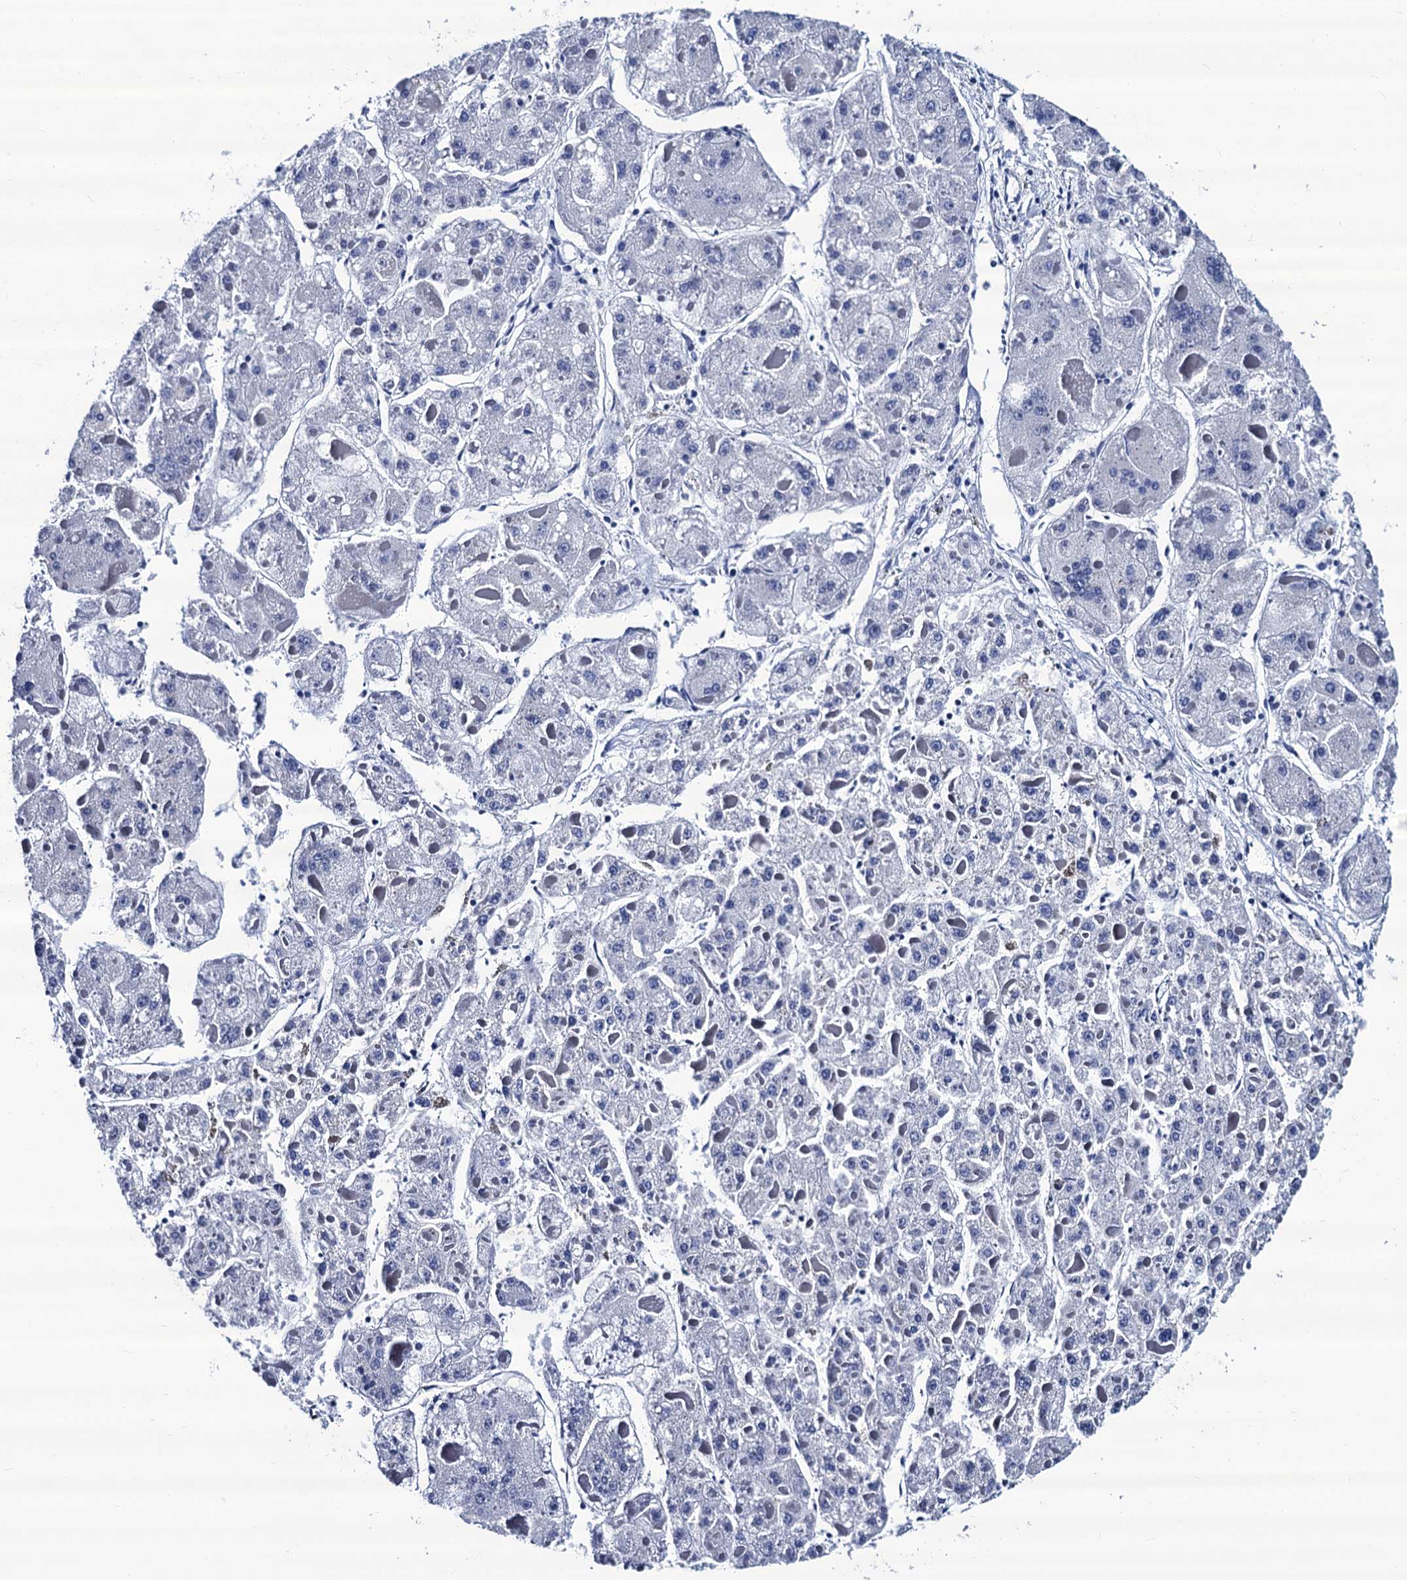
{"staining": {"intensity": "negative", "quantity": "none", "location": "none"}, "tissue": "liver cancer", "cell_type": "Tumor cells", "image_type": "cancer", "snomed": [{"axis": "morphology", "description": "Carcinoma, Hepatocellular, NOS"}, {"axis": "topography", "description": "Liver"}], "caption": "Immunohistochemical staining of human hepatocellular carcinoma (liver) reveals no significant positivity in tumor cells.", "gene": "LRRC30", "patient": {"sex": "female", "age": 73}}